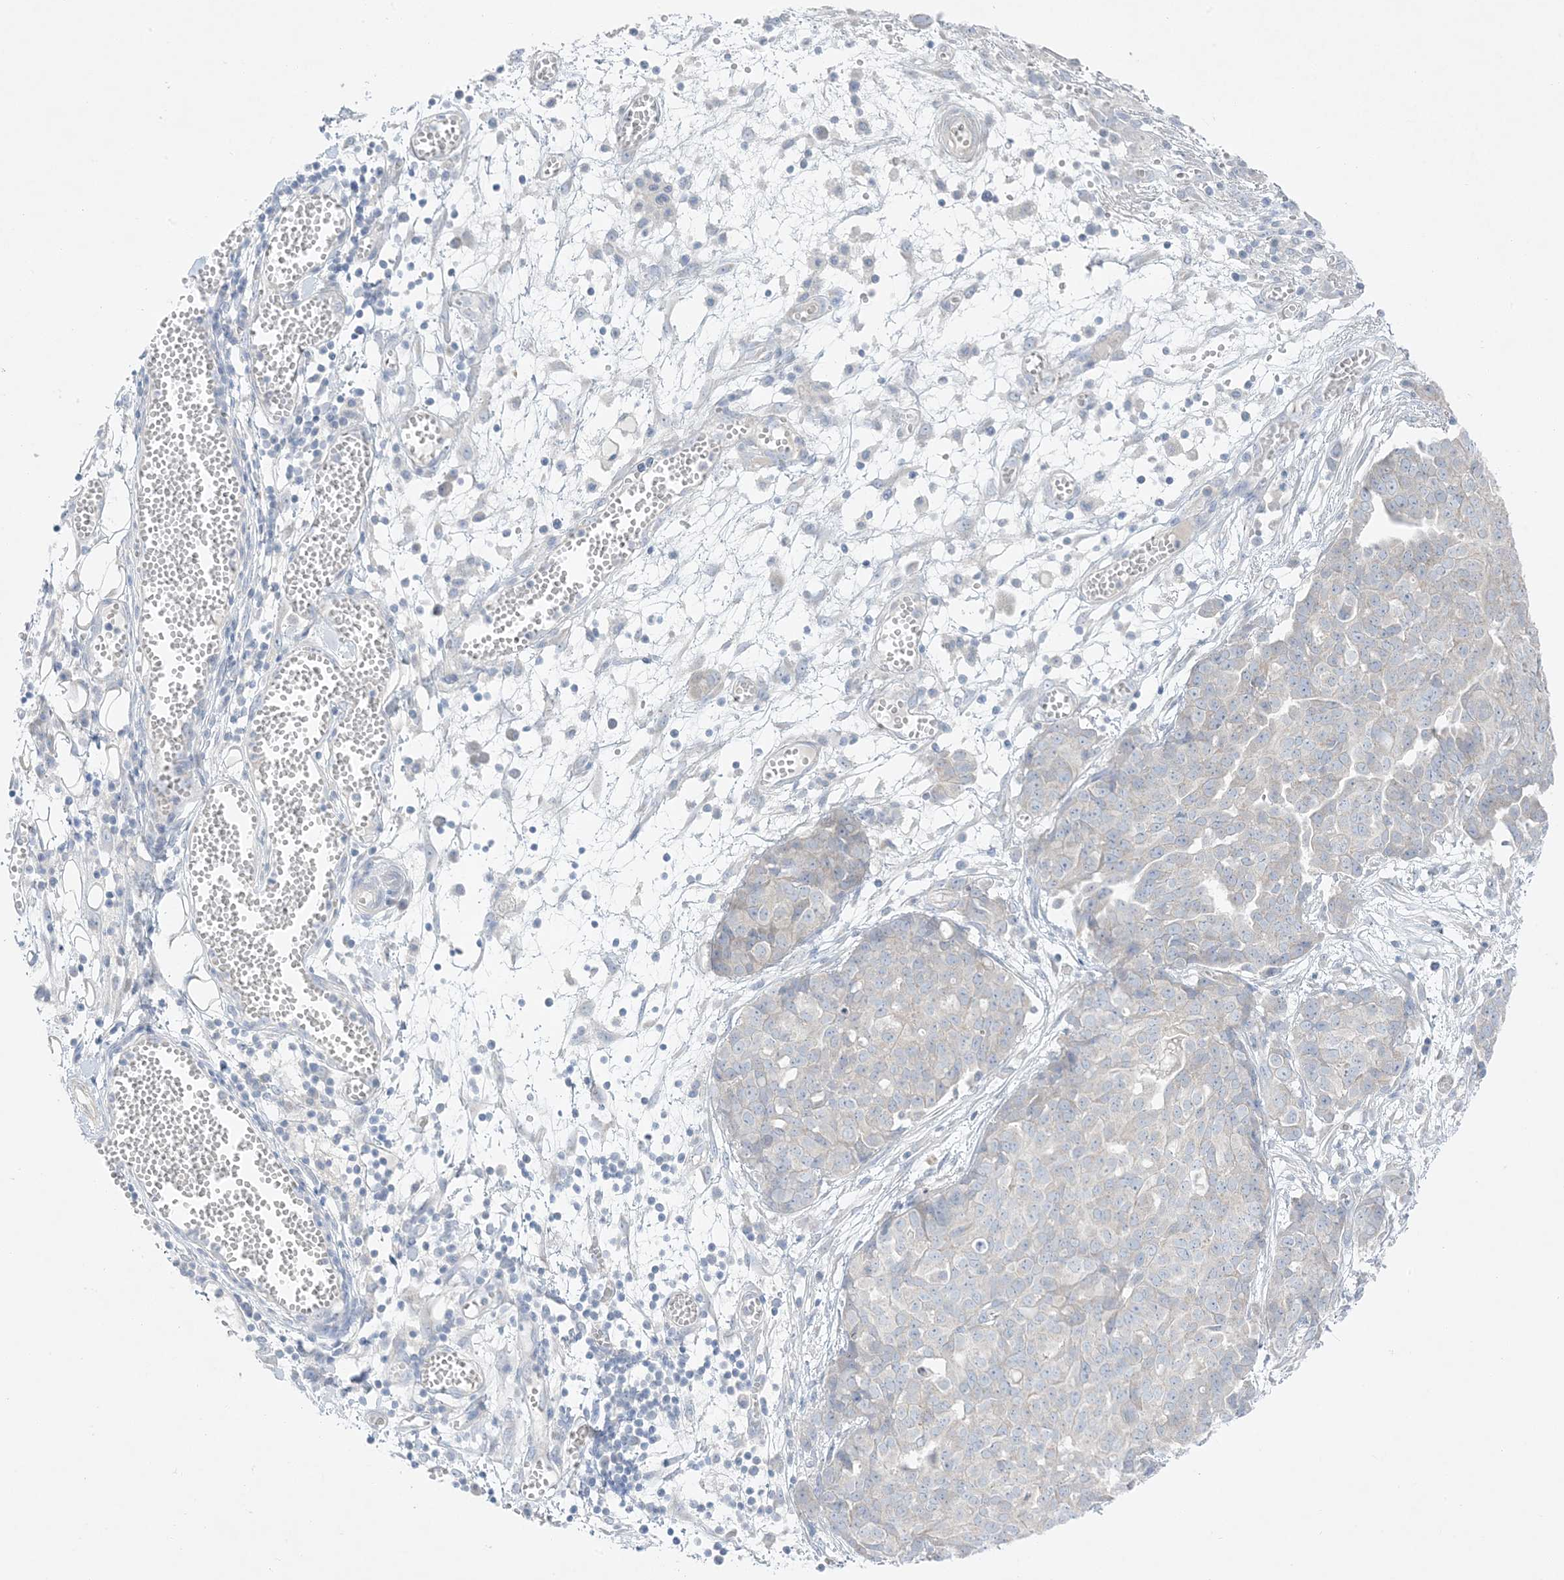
{"staining": {"intensity": "negative", "quantity": "none", "location": "none"}, "tissue": "ovarian cancer", "cell_type": "Tumor cells", "image_type": "cancer", "snomed": [{"axis": "morphology", "description": "Cystadenocarcinoma, serous, NOS"}, {"axis": "topography", "description": "Soft tissue"}, {"axis": "topography", "description": "Ovary"}], "caption": "Serous cystadenocarcinoma (ovarian) was stained to show a protein in brown. There is no significant positivity in tumor cells.", "gene": "FAM184A", "patient": {"sex": "female", "age": 57}}